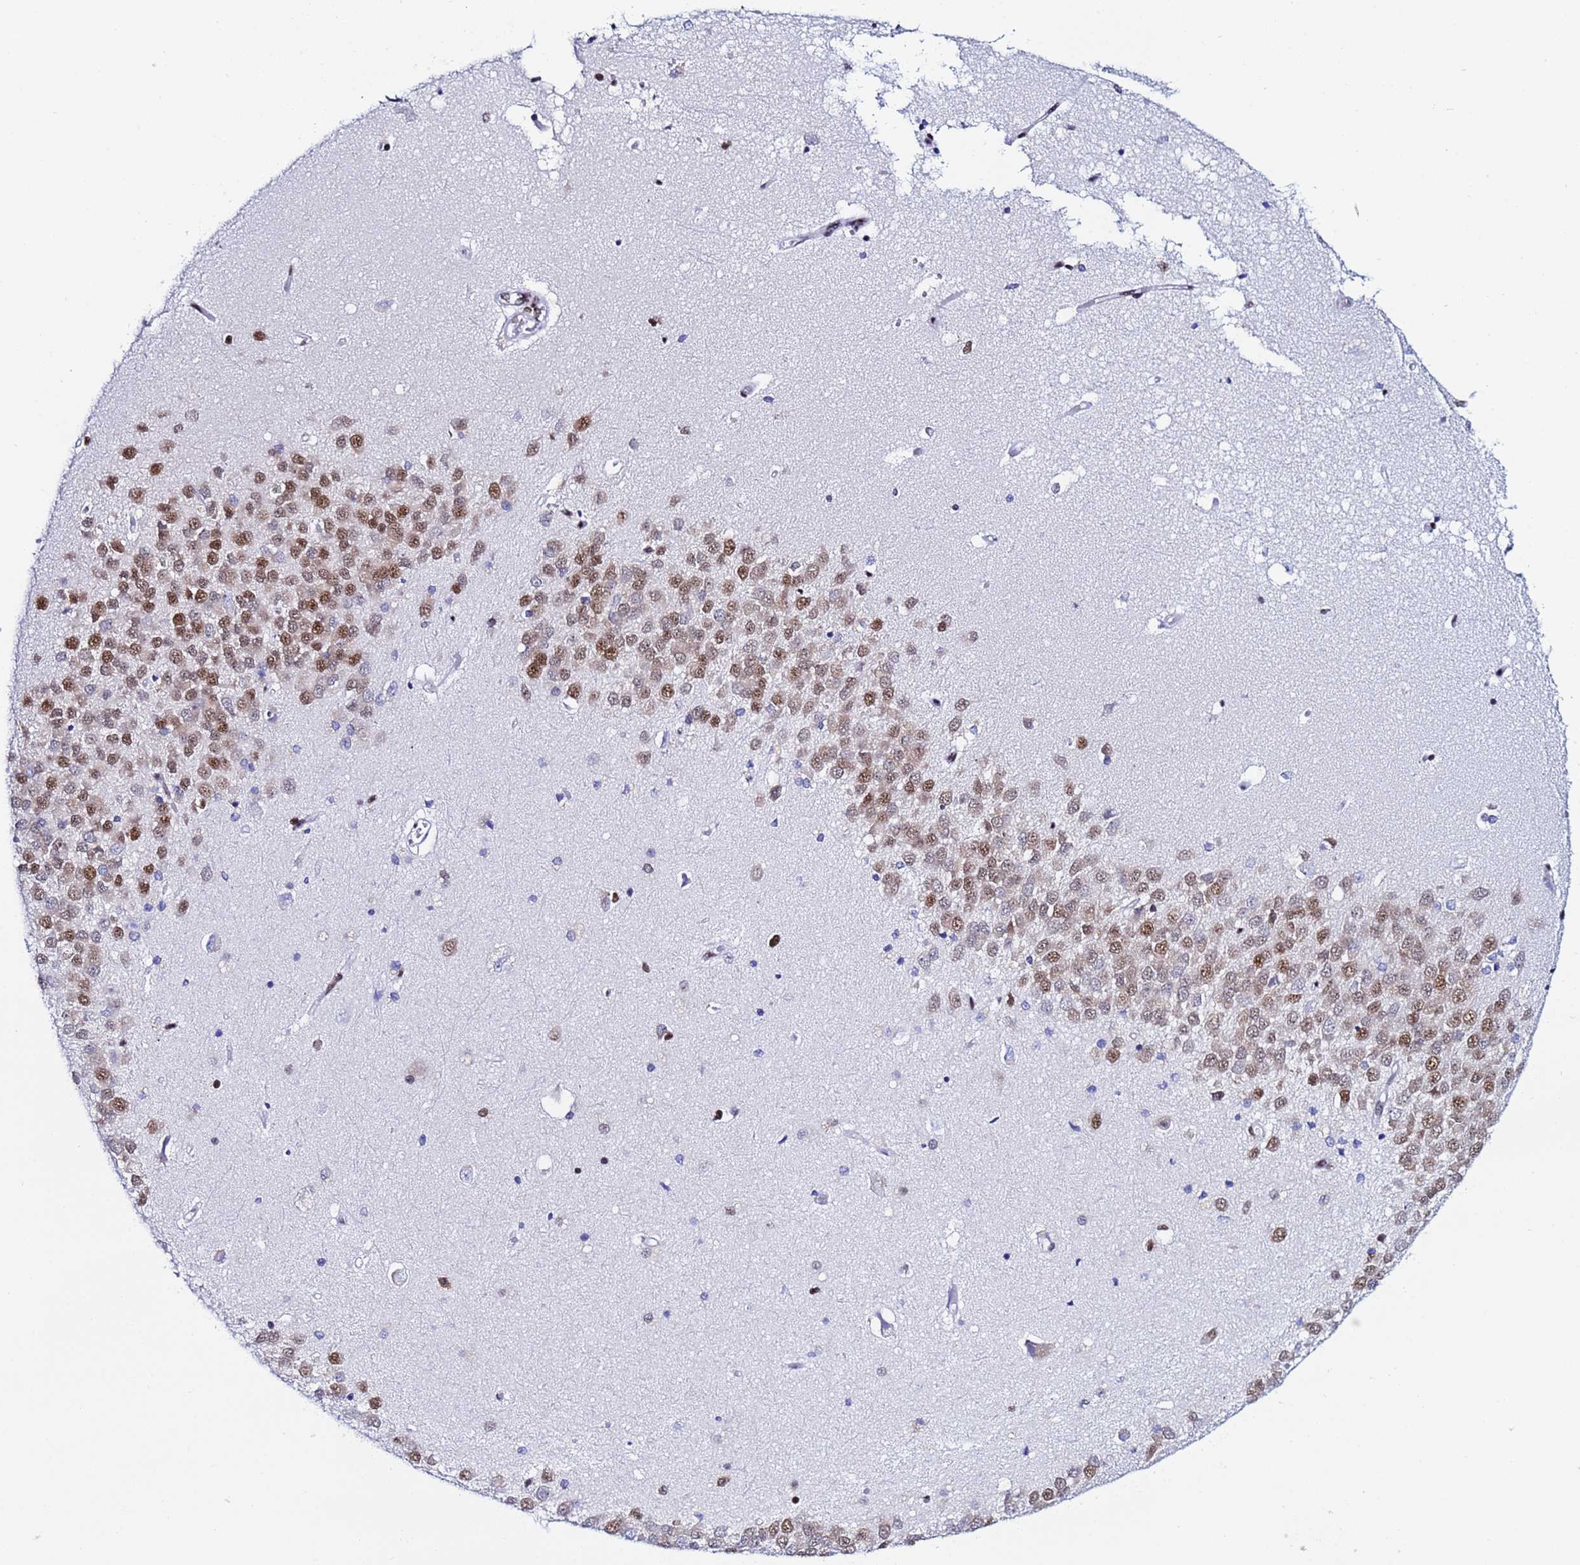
{"staining": {"intensity": "moderate", "quantity": "<25%", "location": "nuclear"}, "tissue": "hippocampus", "cell_type": "Glial cells", "image_type": "normal", "snomed": [{"axis": "morphology", "description": "Normal tissue, NOS"}, {"axis": "topography", "description": "Hippocampus"}], "caption": "Protein staining of benign hippocampus shows moderate nuclear staining in approximately <25% of glial cells. (Stains: DAB in brown, nuclei in blue, Microscopy: brightfield microscopy at high magnification).", "gene": "SNRPA1", "patient": {"sex": "male", "age": 45}}